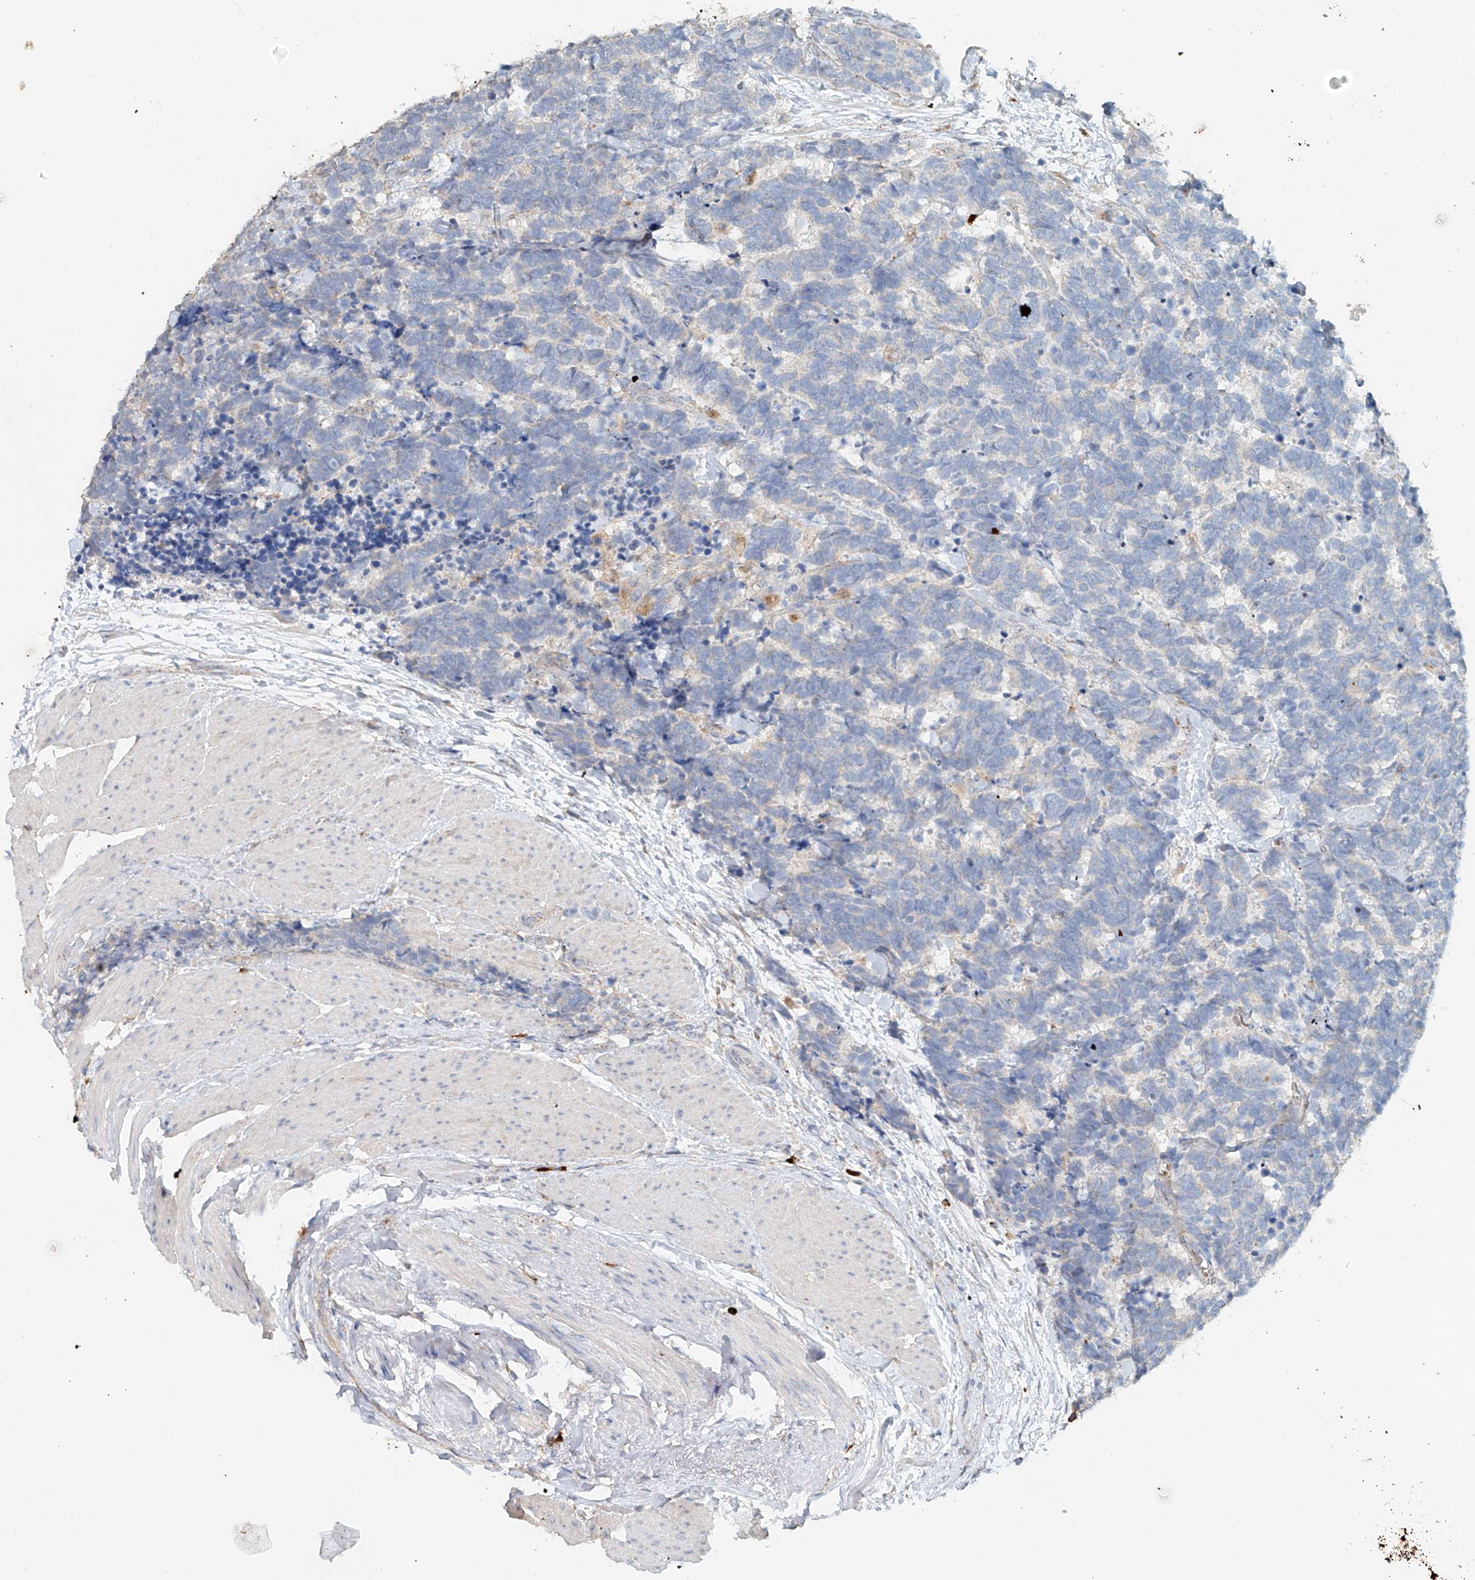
{"staining": {"intensity": "negative", "quantity": "none", "location": "none"}, "tissue": "carcinoid", "cell_type": "Tumor cells", "image_type": "cancer", "snomed": [{"axis": "morphology", "description": "Carcinoma, NOS"}, {"axis": "morphology", "description": "Carcinoid, malignant, NOS"}, {"axis": "topography", "description": "Urinary bladder"}], "caption": "A histopathology image of carcinoma stained for a protein reveals no brown staining in tumor cells.", "gene": "TRIM47", "patient": {"sex": "male", "age": 57}}